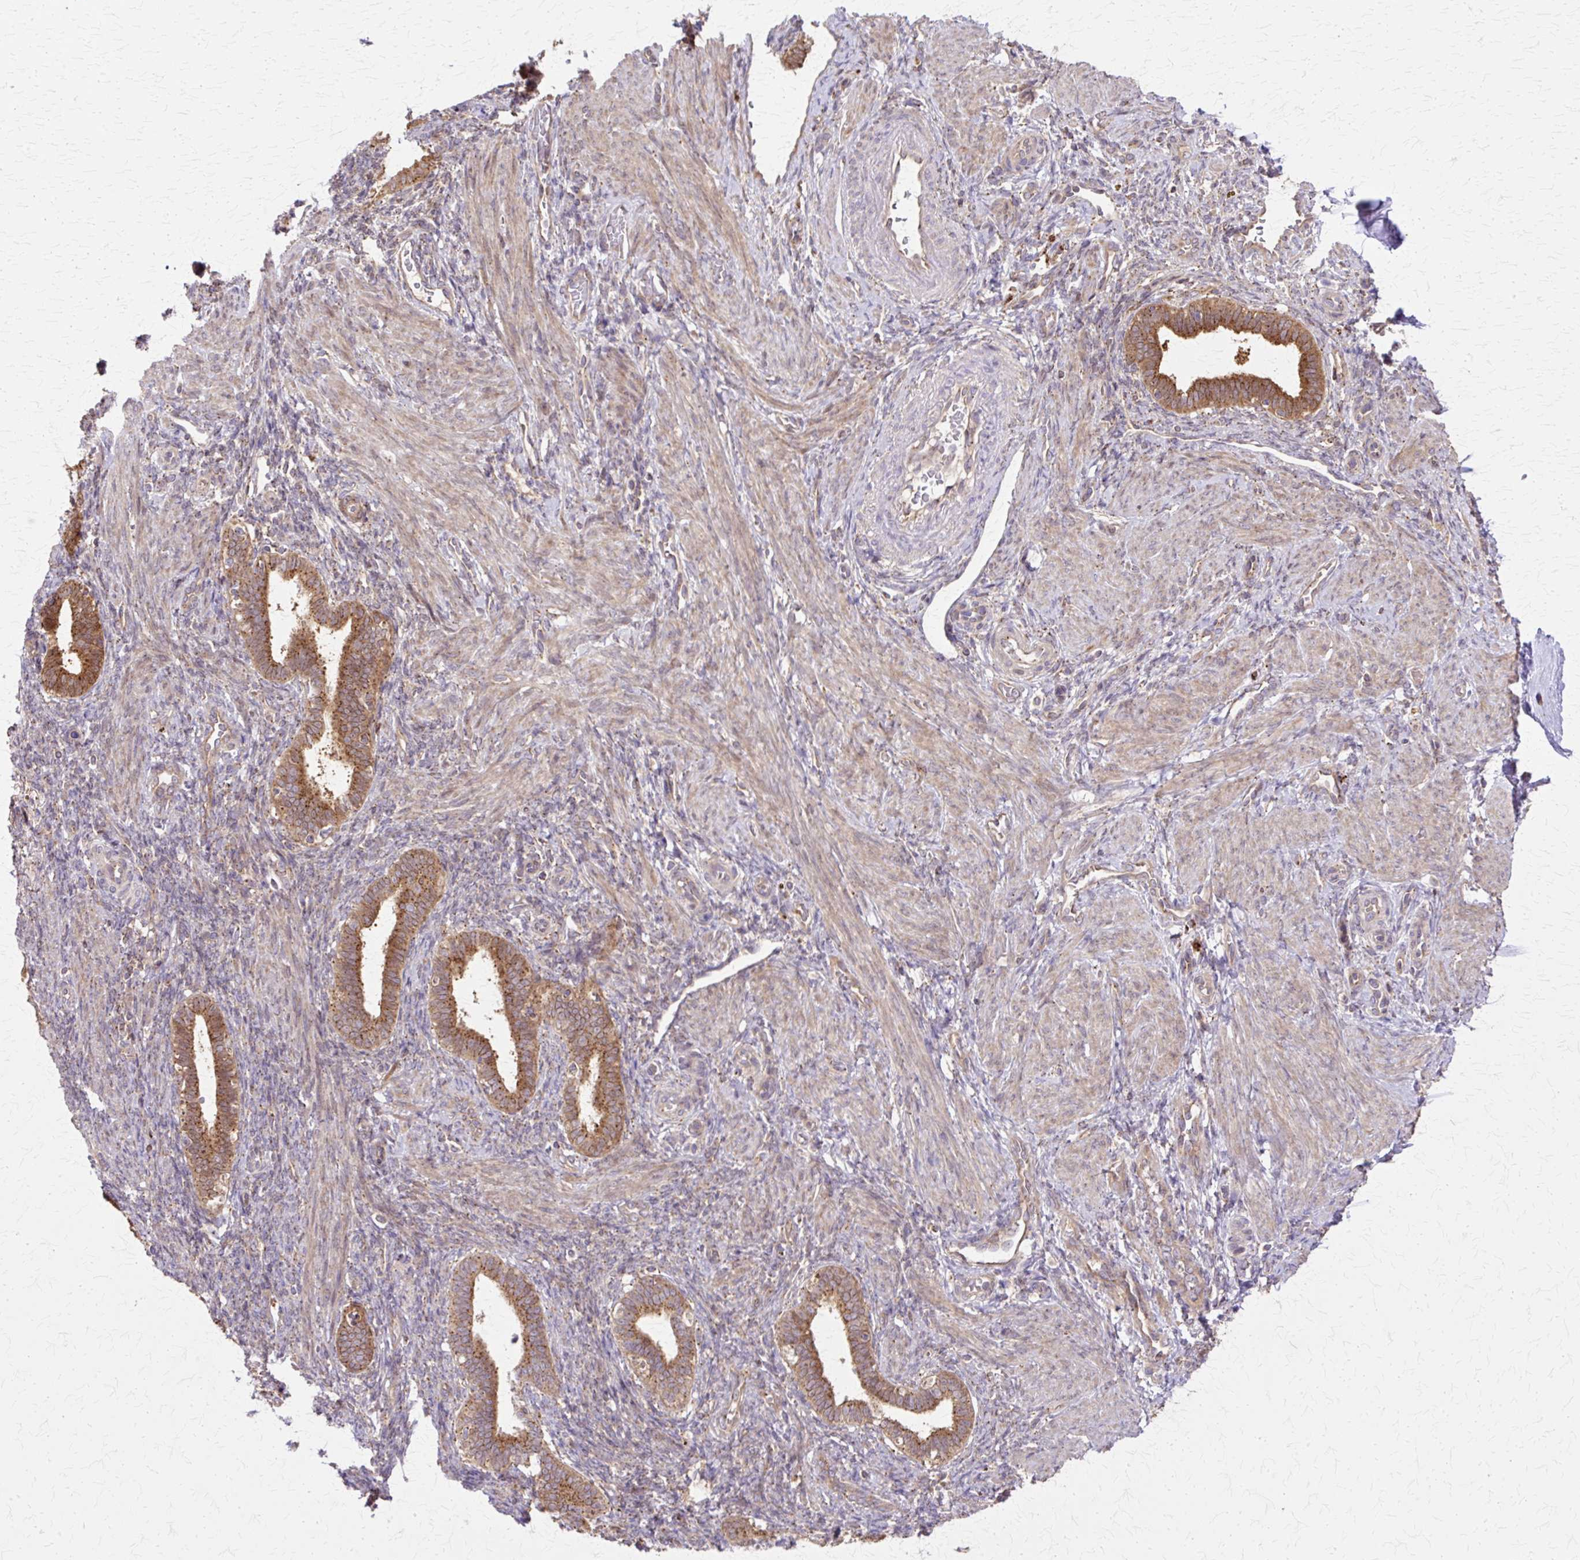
{"staining": {"intensity": "moderate", "quantity": "25%-75%", "location": "cytoplasmic/membranous"}, "tissue": "endometrium", "cell_type": "Cells in endometrial stroma", "image_type": "normal", "snomed": [{"axis": "morphology", "description": "Normal tissue, NOS"}, {"axis": "topography", "description": "Endometrium"}], "caption": "Protein positivity by immunohistochemistry demonstrates moderate cytoplasmic/membranous expression in about 25%-75% of cells in endometrial stroma in normal endometrium. Immunohistochemistry (ihc) stains the protein of interest in brown and the nuclei are stained blue.", "gene": "COPB1", "patient": {"sex": "female", "age": 34}}